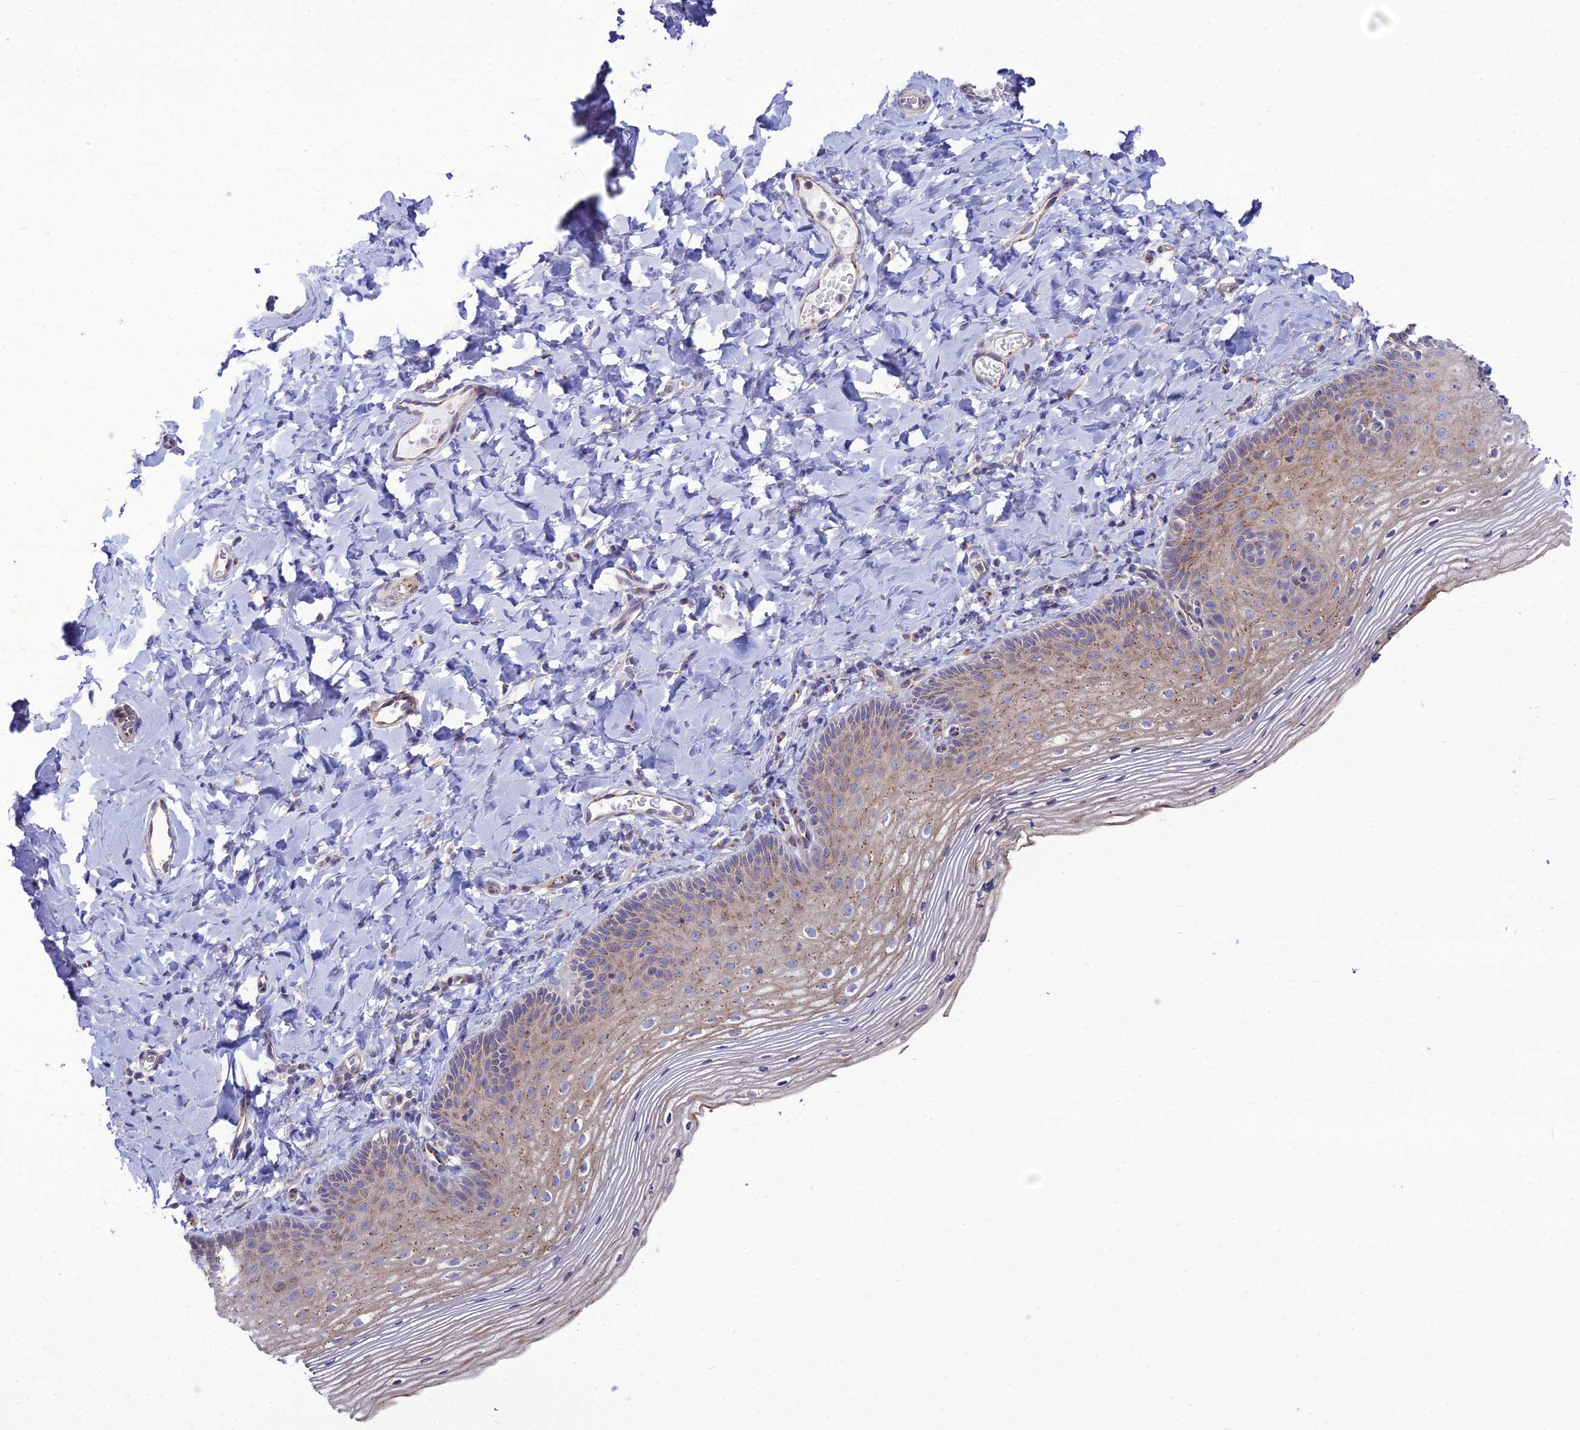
{"staining": {"intensity": "moderate", "quantity": "25%-75%", "location": "cytoplasmic/membranous"}, "tissue": "vagina", "cell_type": "Squamous epithelial cells", "image_type": "normal", "snomed": [{"axis": "morphology", "description": "Normal tissue, NOS"}, {"axis": "topography", "description": "Vagina"}], "caption": "A brown stain shows moderate cytoplasmic/membranous expression of a protein in squamous epithelial cells of benign vagina. (brown staining indicates protein expression, while blue staining denotes nuclei).", "gene": "SPRYD7", "patient": {"sex": "female", "age": 60}}